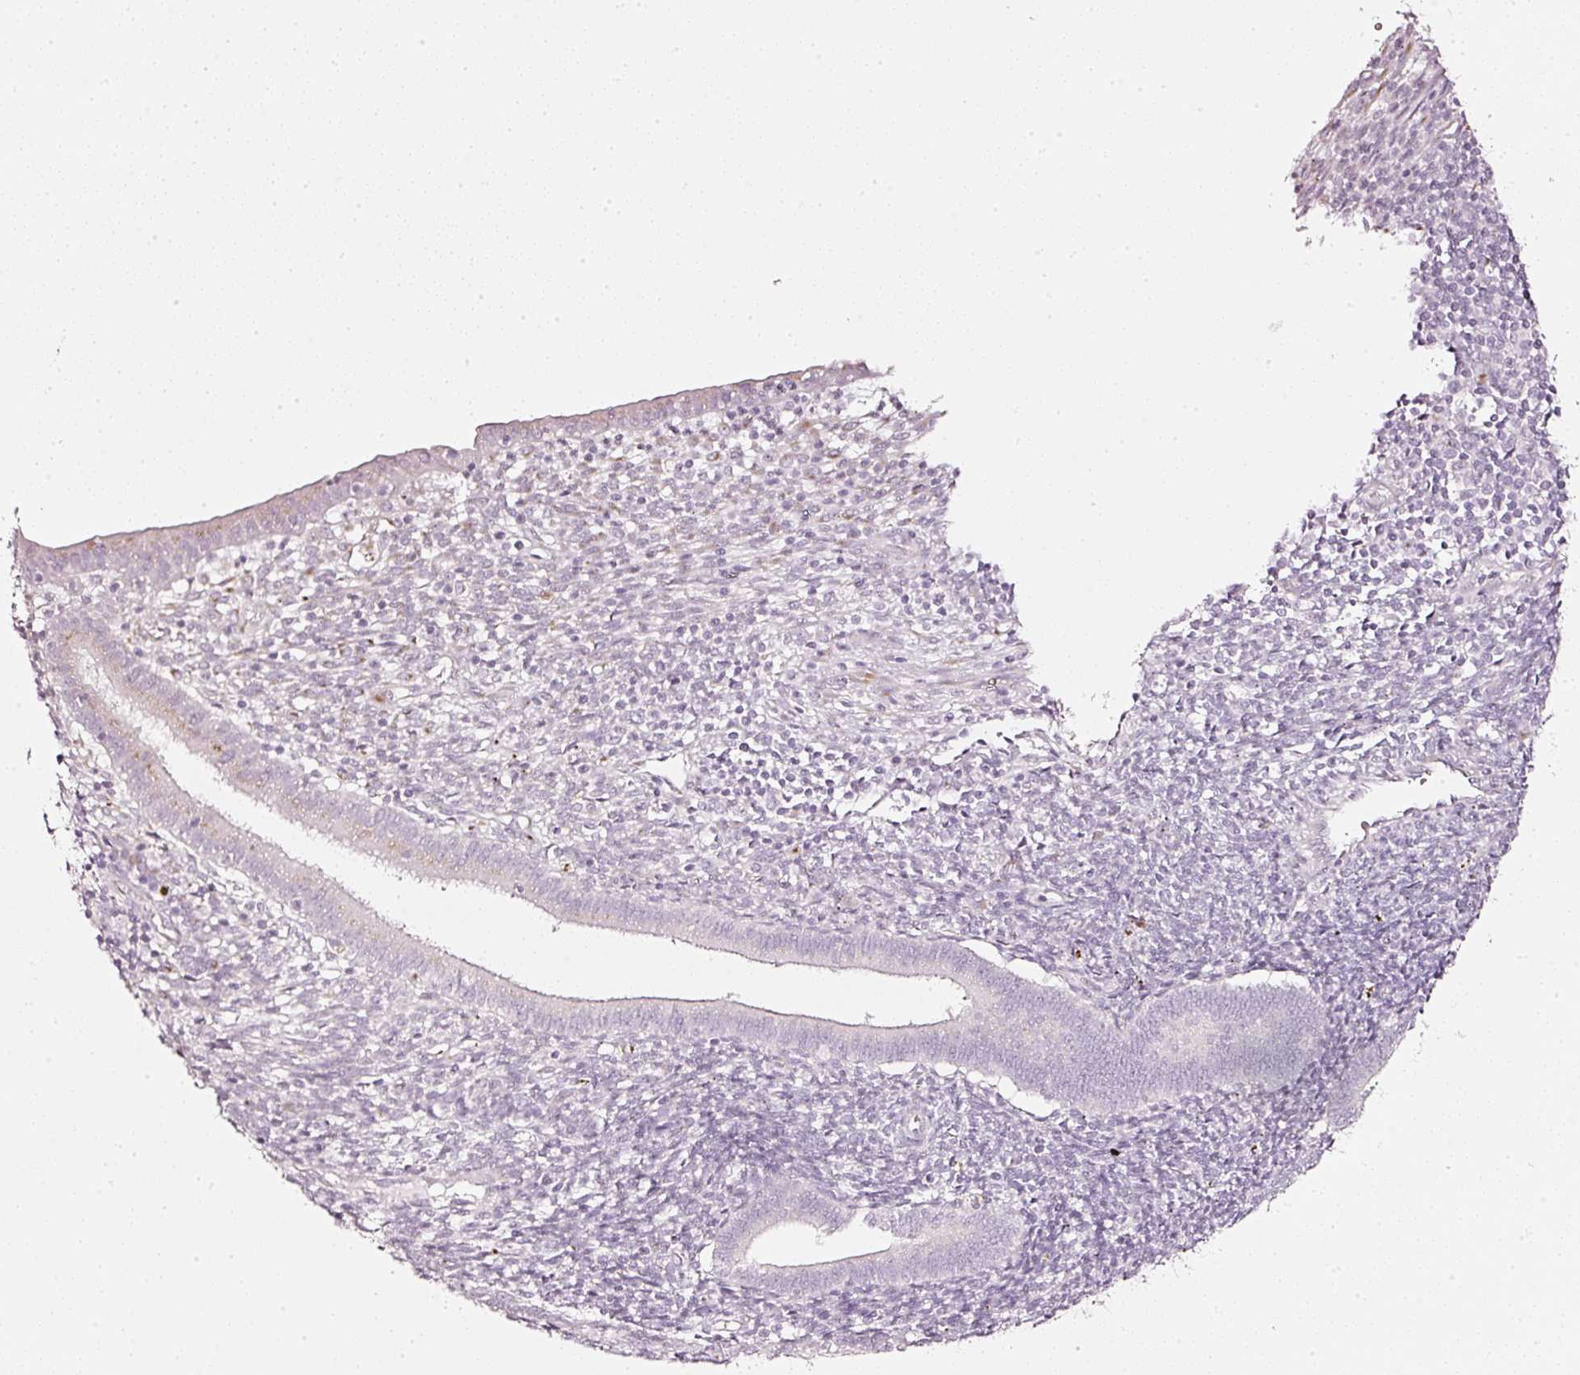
{"staining": {"intensity": "negative", "quantity": "none", "location": "none"}, "tissue": "endometrium", "cell_type": "Cells in endometrial stroma", "image_type": "normal", "snomed": [{"axis": "morphology", "description": "Normal tissue, NOS"}, {"axis": "topography", "description": "Endometrium"}], "caption": "Cells in endometrial stroma are negative for protein expression in benign human endometrium.", "gene": "SDF4", "patient": {"sex": "female", "age": 41}}